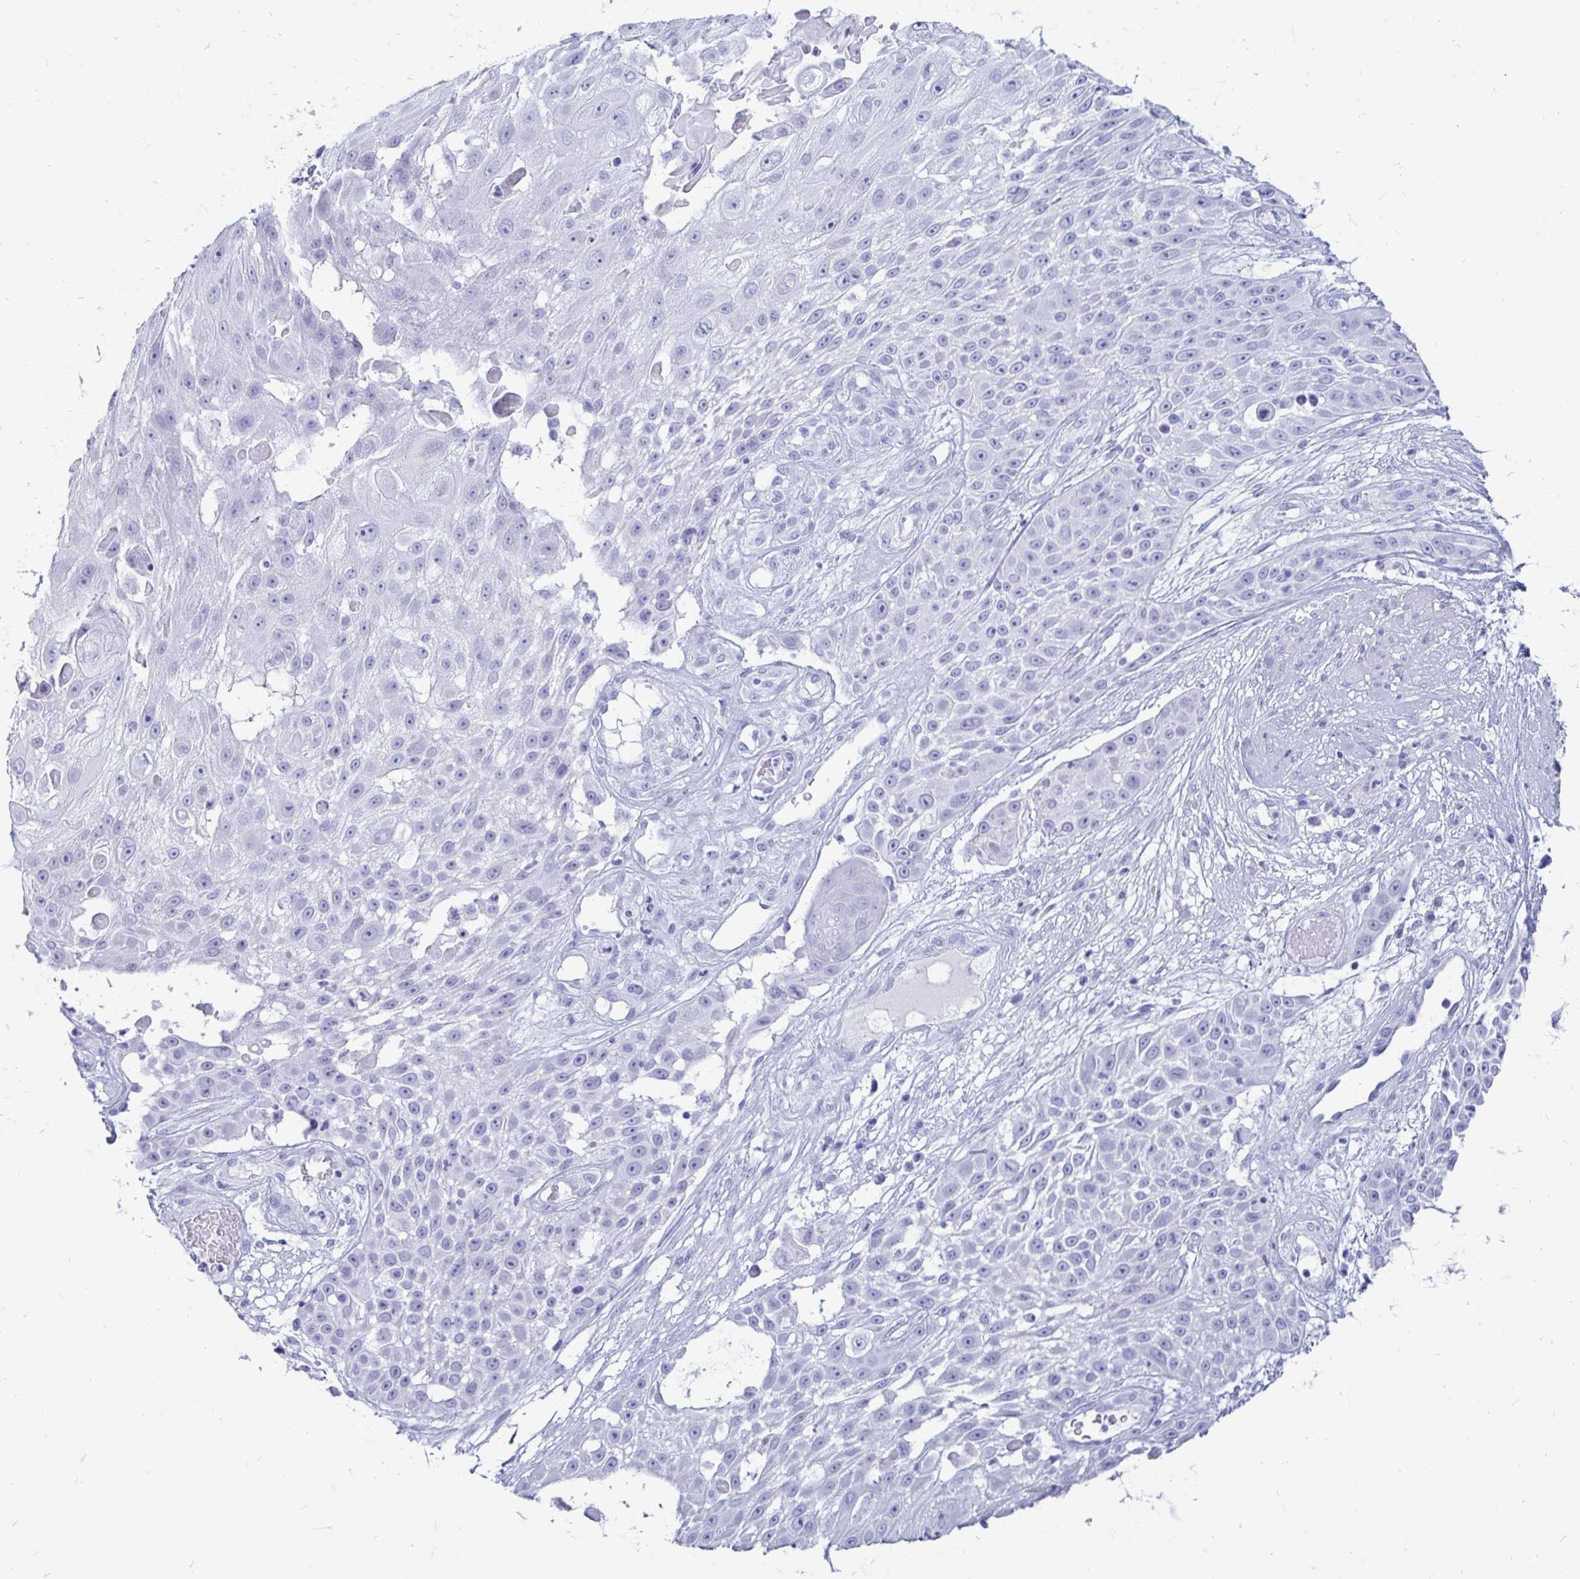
{"staining": {"intensity": "negative", "quantity": "none", "location": "none"}, "tissue": "skin cancer", "cell_type": "Tumor cells", "image_type": "cancer", "snomed": [{"axis": "morphology", "description": "Squamous cell carcinoma, NOS"}, {"axis": "topography", "description": "Skin"}], "caption": "Immunohistochemistry (IHC) of human skin squamous cell carcinoma reveals no expression in tumor cells.", "gene": "OR10R2", "patient": {"sex": "female", "age": 86}}